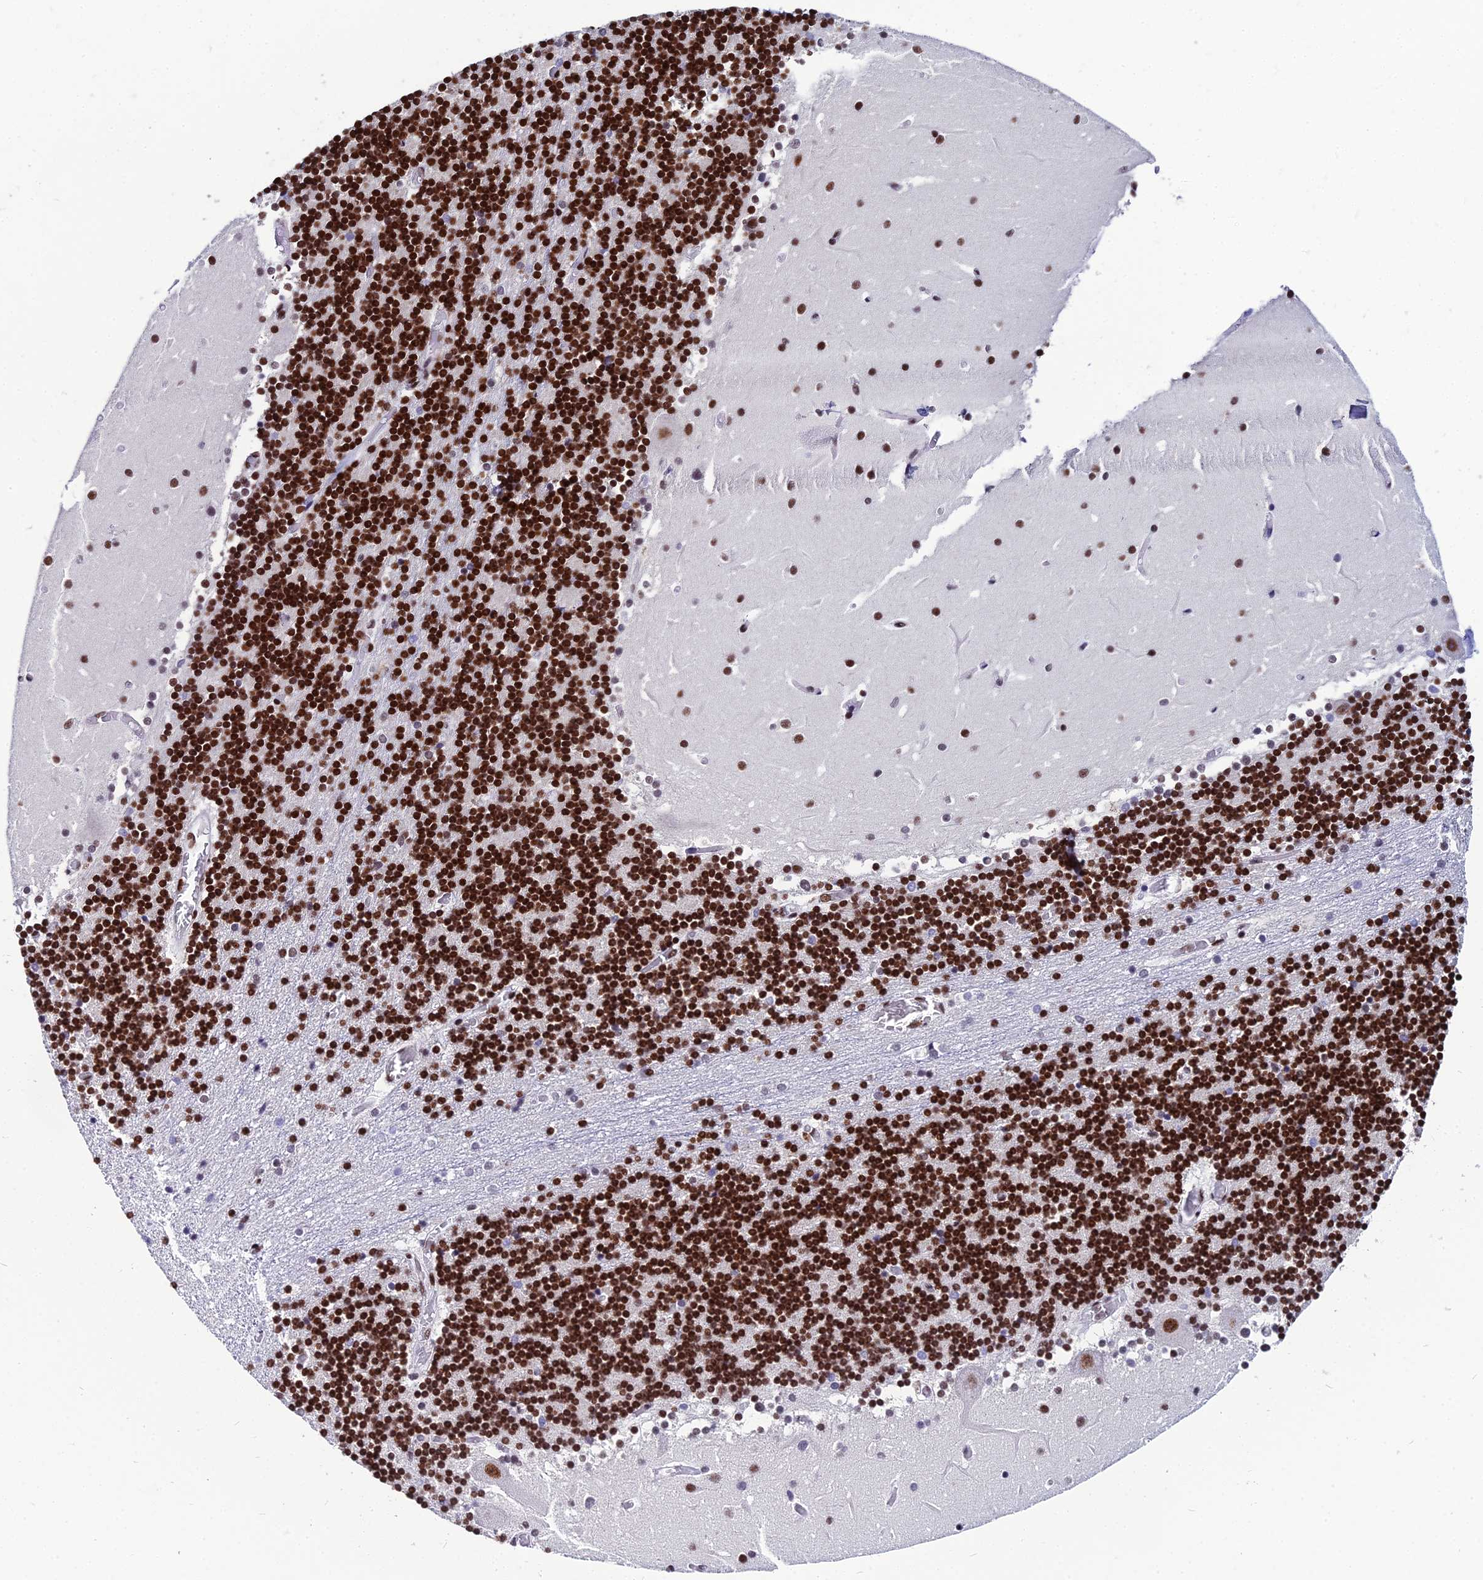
{"staining": {"intensity": "strong", "quantity": ">75%", "location": "nuclear"}, "tissue": "cerebellum", "cell_type": "Cells in granular layer", "image_type": "normal", "snomed": [{"axis": "morphology", "description": "Normal tissue, NOS"}, {"axis": "topography", "description": "Cerebellum"}], "caption": "High-power microscopy captured an immunohistochemistry histopathology image of normal cerebellum, revealing strong nuclear expression in about >75% of cells in granular layer.", "gene": "HNRNPH1", "patient": {"sex": "female", "age": 28}}